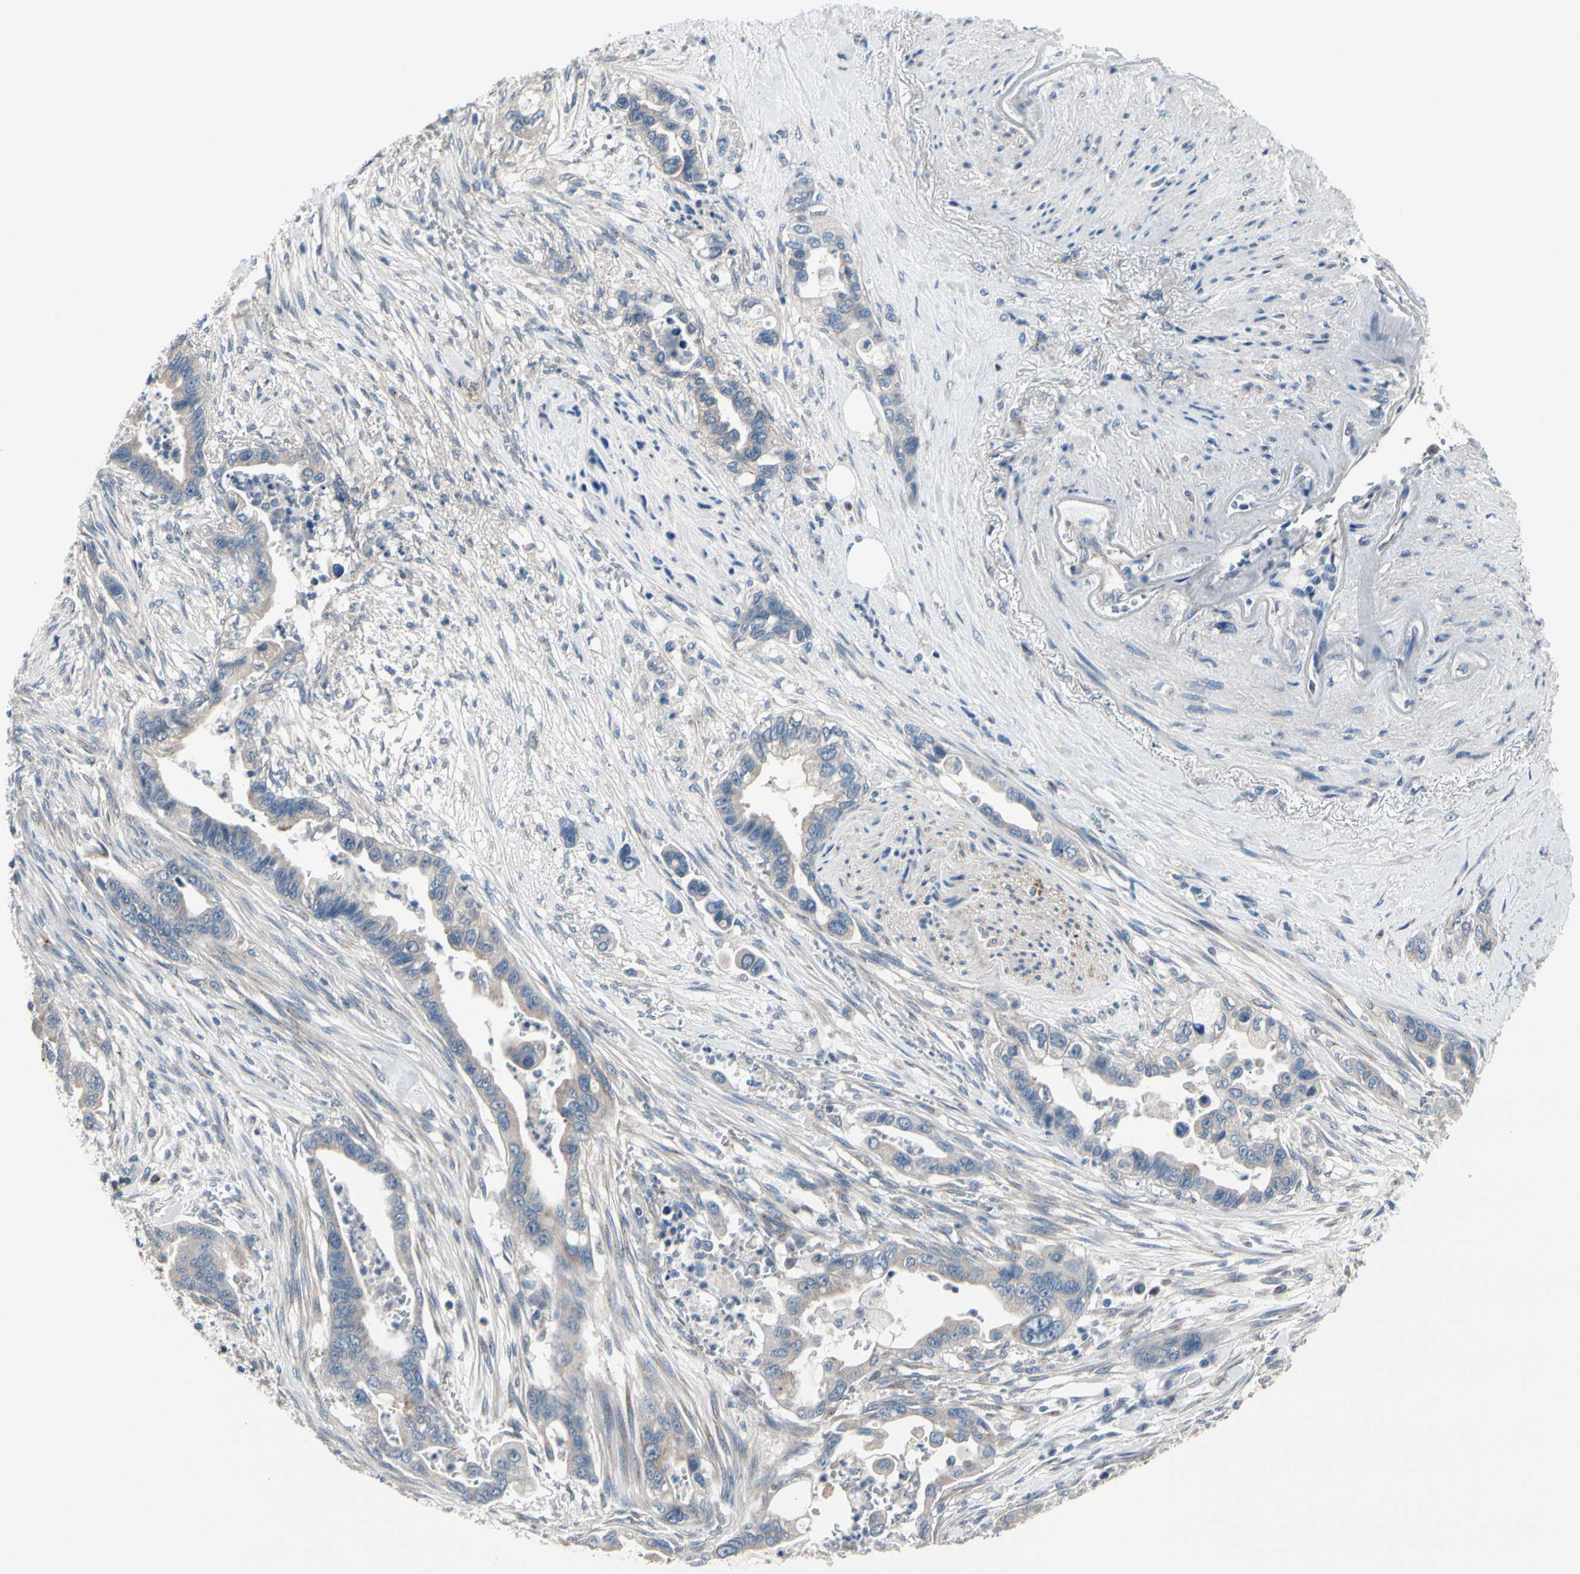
{"staining": {"intensity": "weak", "quantity": "<25%", "location": "cytoplasmic/membranous"}, "tissue": "pancreatic cancer", "cell_type": "Tumor cells", "image_type": "cancer", "snomed": [{"axis": "morphology", "description": "Adenocarcinoma, NOS"}, {"axis": "topography", "description": "Pancreas"}], "caption": "IHC photomicrograph of human pancreatic cancer stained for a protein (brown), which reveals no expression in tumor cells.", "gene": "PRKAR2B", "patient": {"sex": "male", "age": 70}}